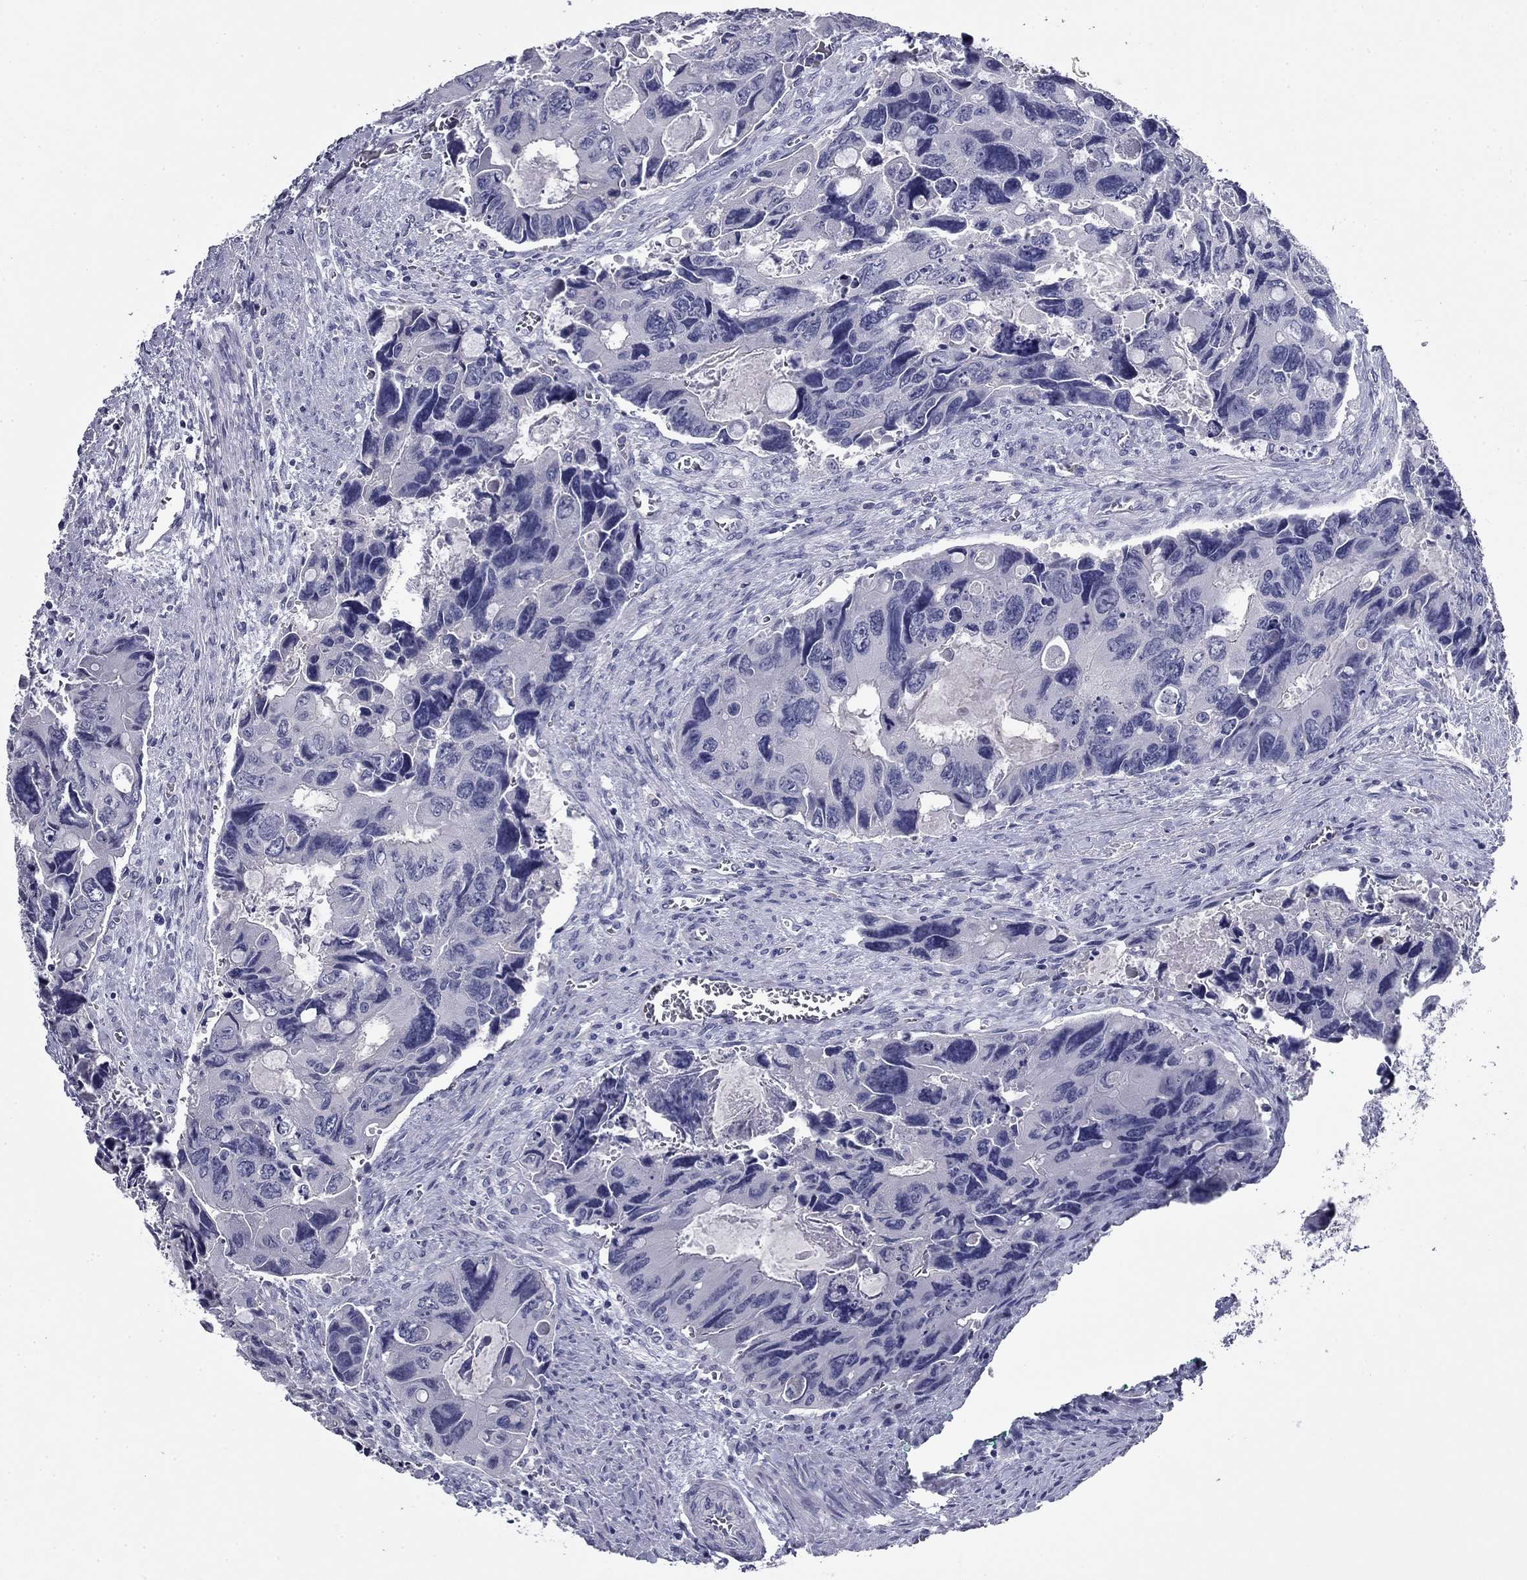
{"staining": {"intensity": "negative", "quantity": "none", "location": "none"}, "tissue": "colorectal cancer", "cell_type": "Tumor cells", "image_type": "cancer", "snomed": [{"axis": "morphology", "description": "Adenocarcinoma, NOS"}, {"axis": "topography", "description": "Rectum"}], "caption": "A histopathology image of human adenocarcinoma (colorectal) is negative for staining in tumor cells. (DAB (3,3'-diaminobenzidine) IHC, high magnification).", "gene": "CFAP119", "patient": {"sex": "male", "age": 62}}